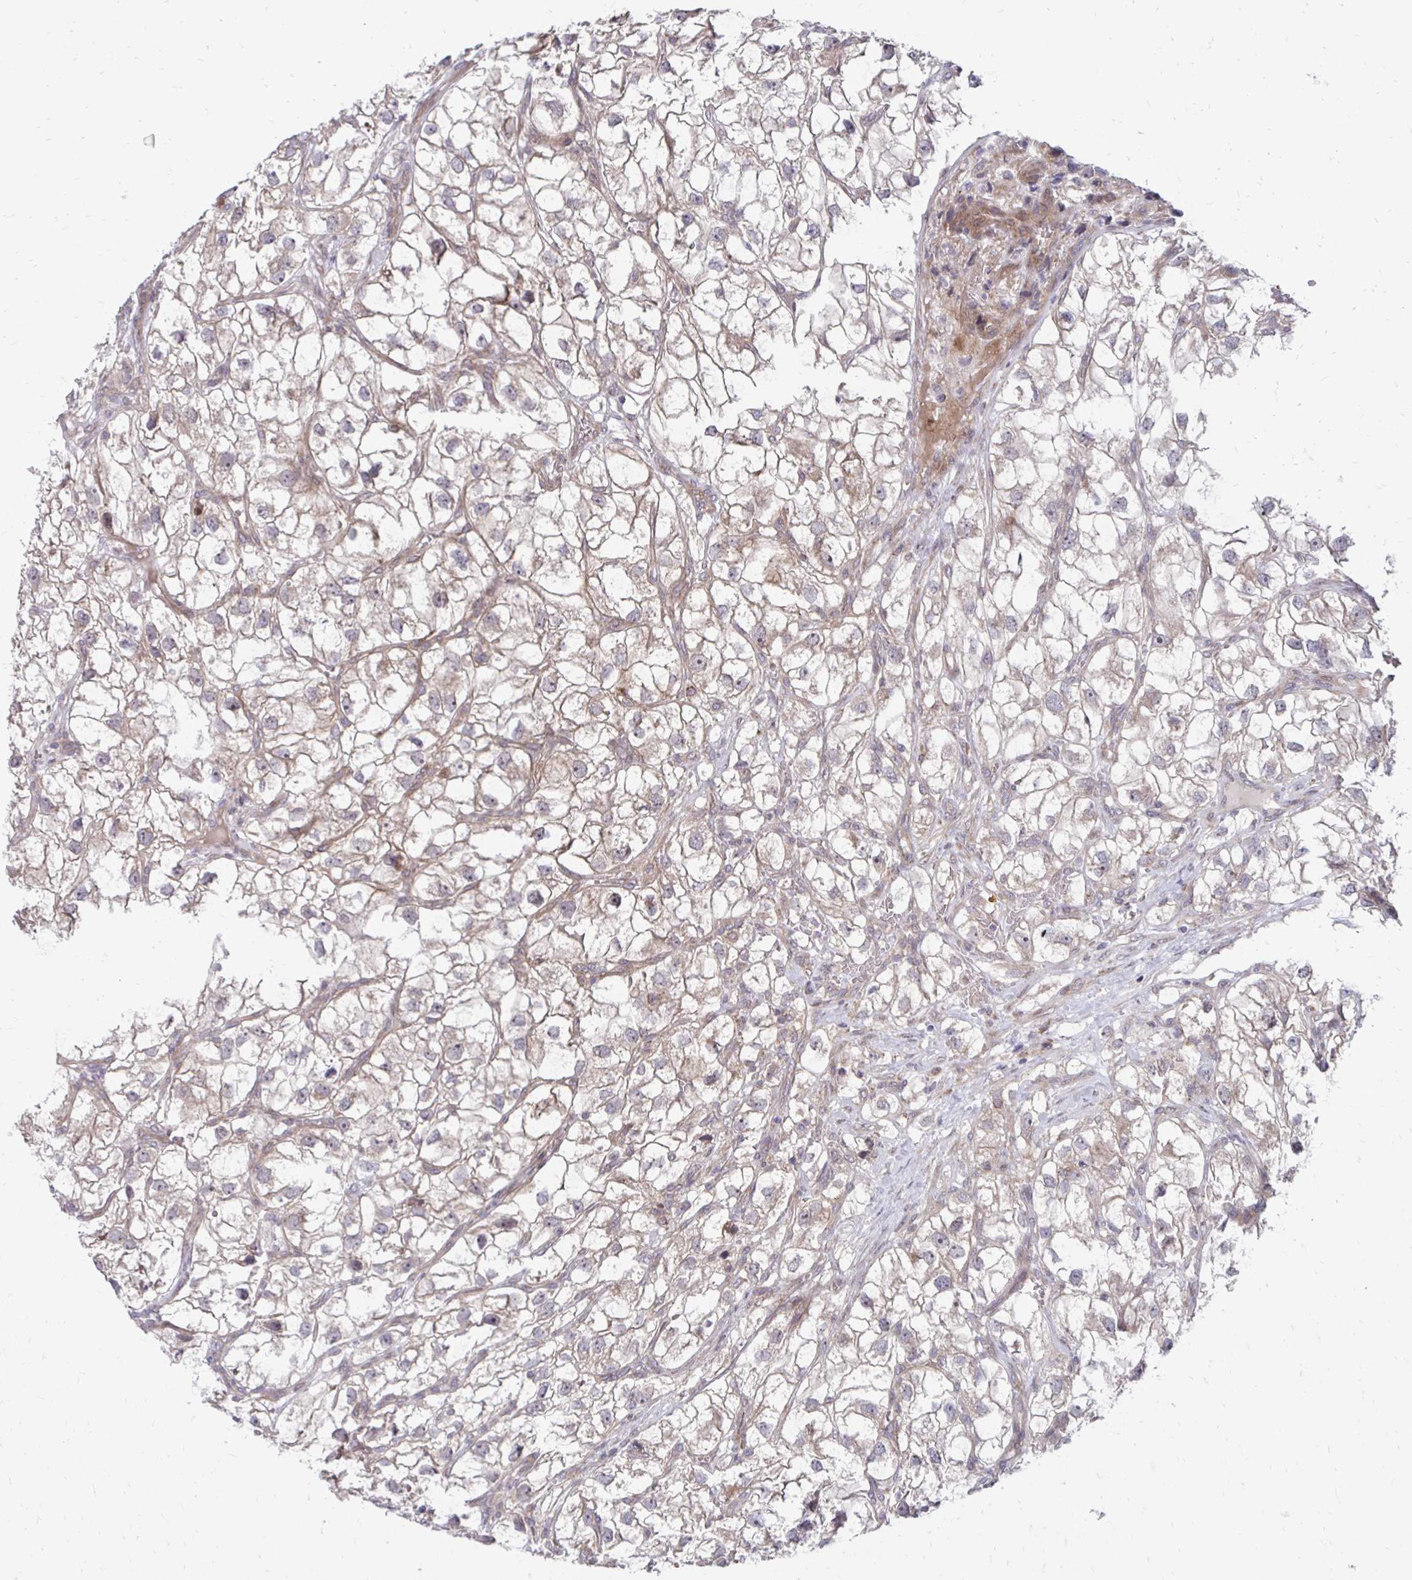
{"staining": {"intensity": "weak", "quantity": "25%-75%", "location": "cytoplasmic/membranous"}, "tissue": "renal cancer", "cell_type": "Tumor cells", "image_type": "cancer", "snomed": [{"axis": "morphology", "description": "Adenocarcinoma, NOS"}, {"axis": "topography", "description": "Kidney"}], "caption": "Protein analysis of renal adenocarcinoma tissue reveals weak cytoplasmic/membranous expression in approximately 25%-75% of tumor cells.", "gene": "ITPR2", "patient": {"sex": "male", "age": 59}}